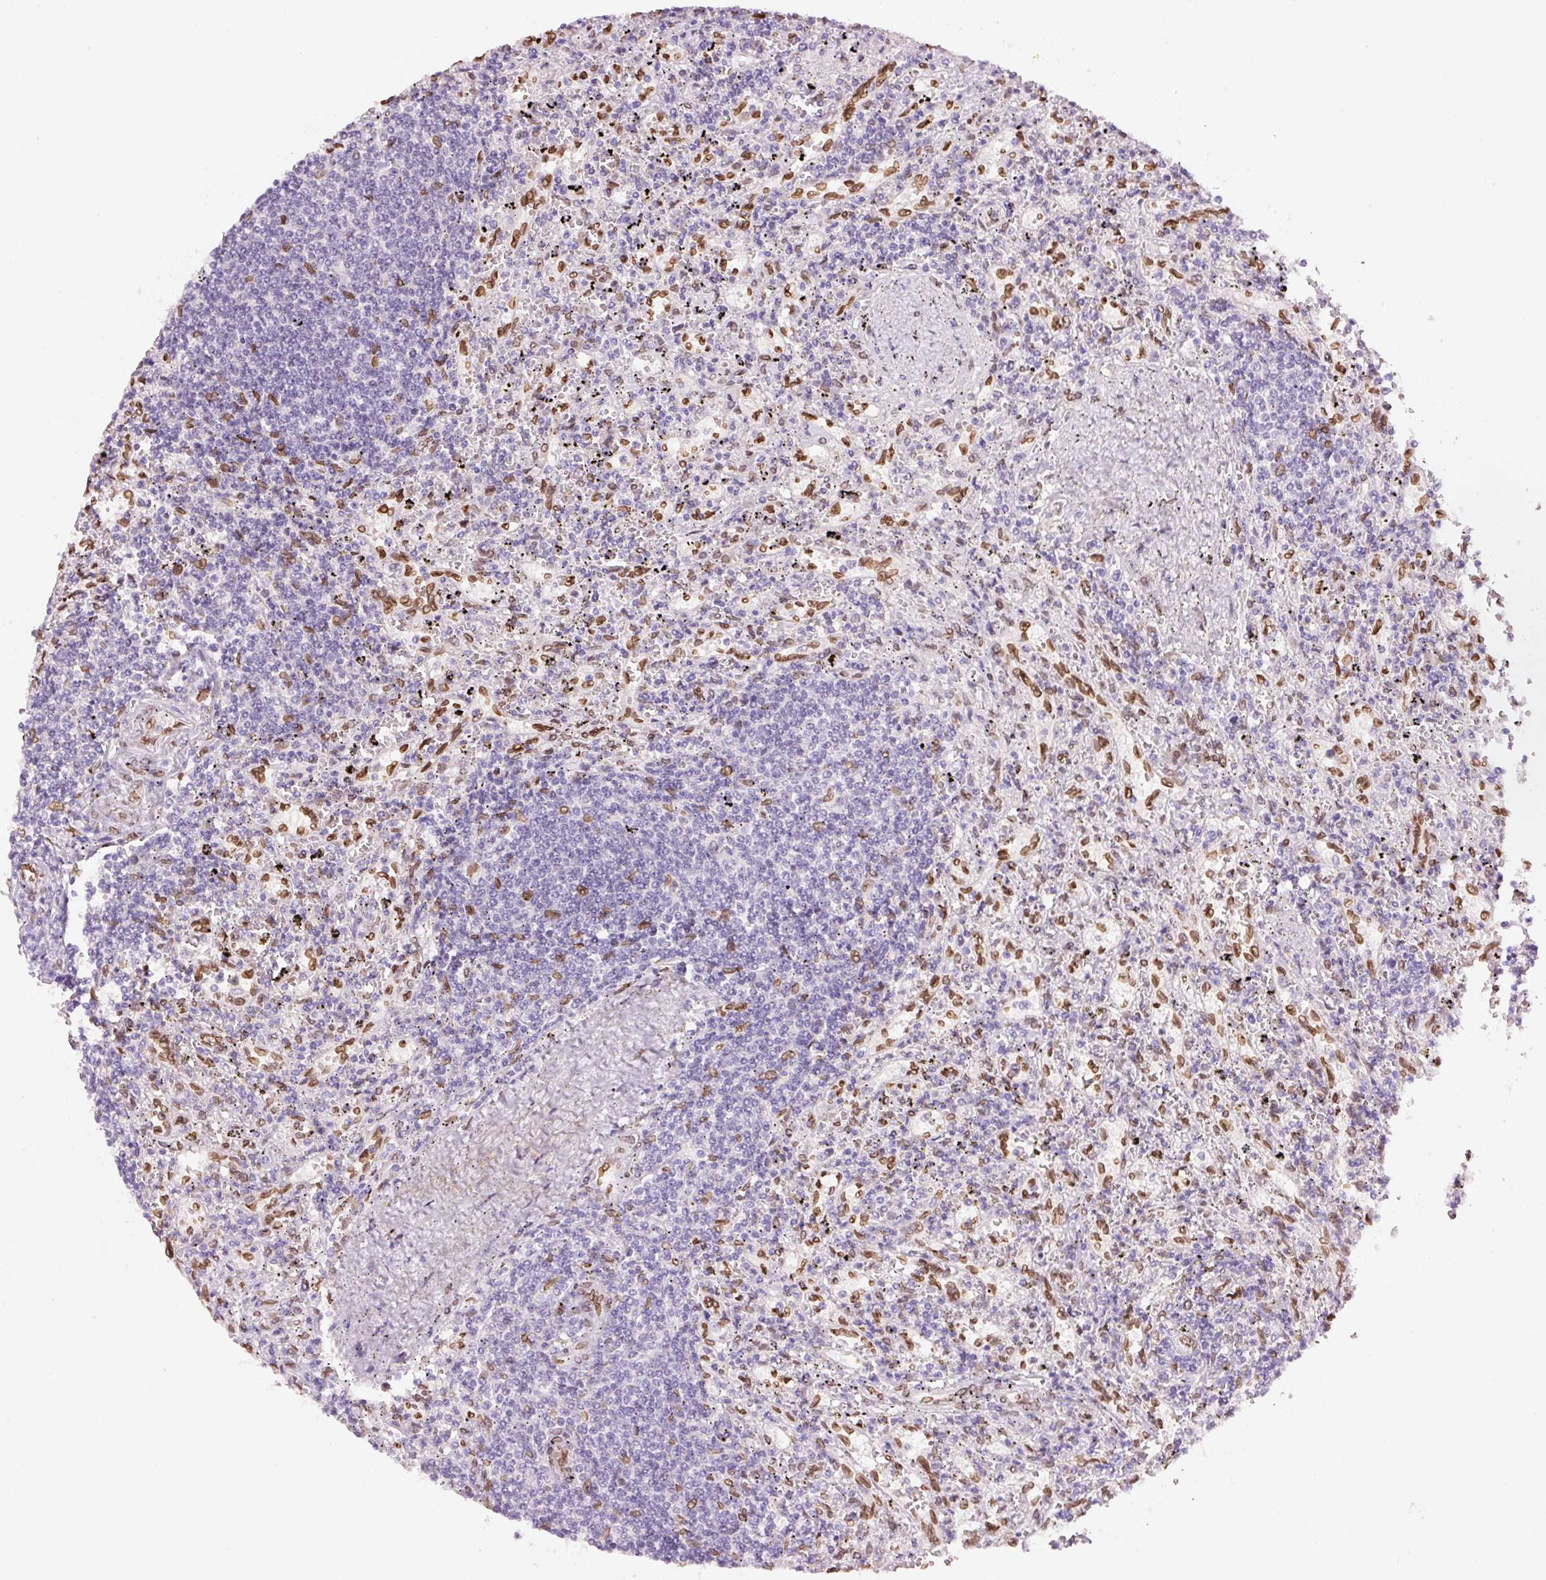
{"staining": {"intensity": "negative", "quantity": "none", "location": "none"}, "tissue": "lymphoma", "cell_type": "Tumor cells", "image_type": "cancer", "snomed": [{"axis": "morphology", "description": "Malignant lymphoma, non-Hodgkin's type, Low grade"}, {"axis": "topography", "description": "Spleen"}], "caption": "Immunohistochemical staining of low-grade malignant lymphoma, non-Hodgkin's type demonstrates no significant expression in tumor cells.", "gene": "ZNF224", "patient": {"sex": "male", "age": 76}}